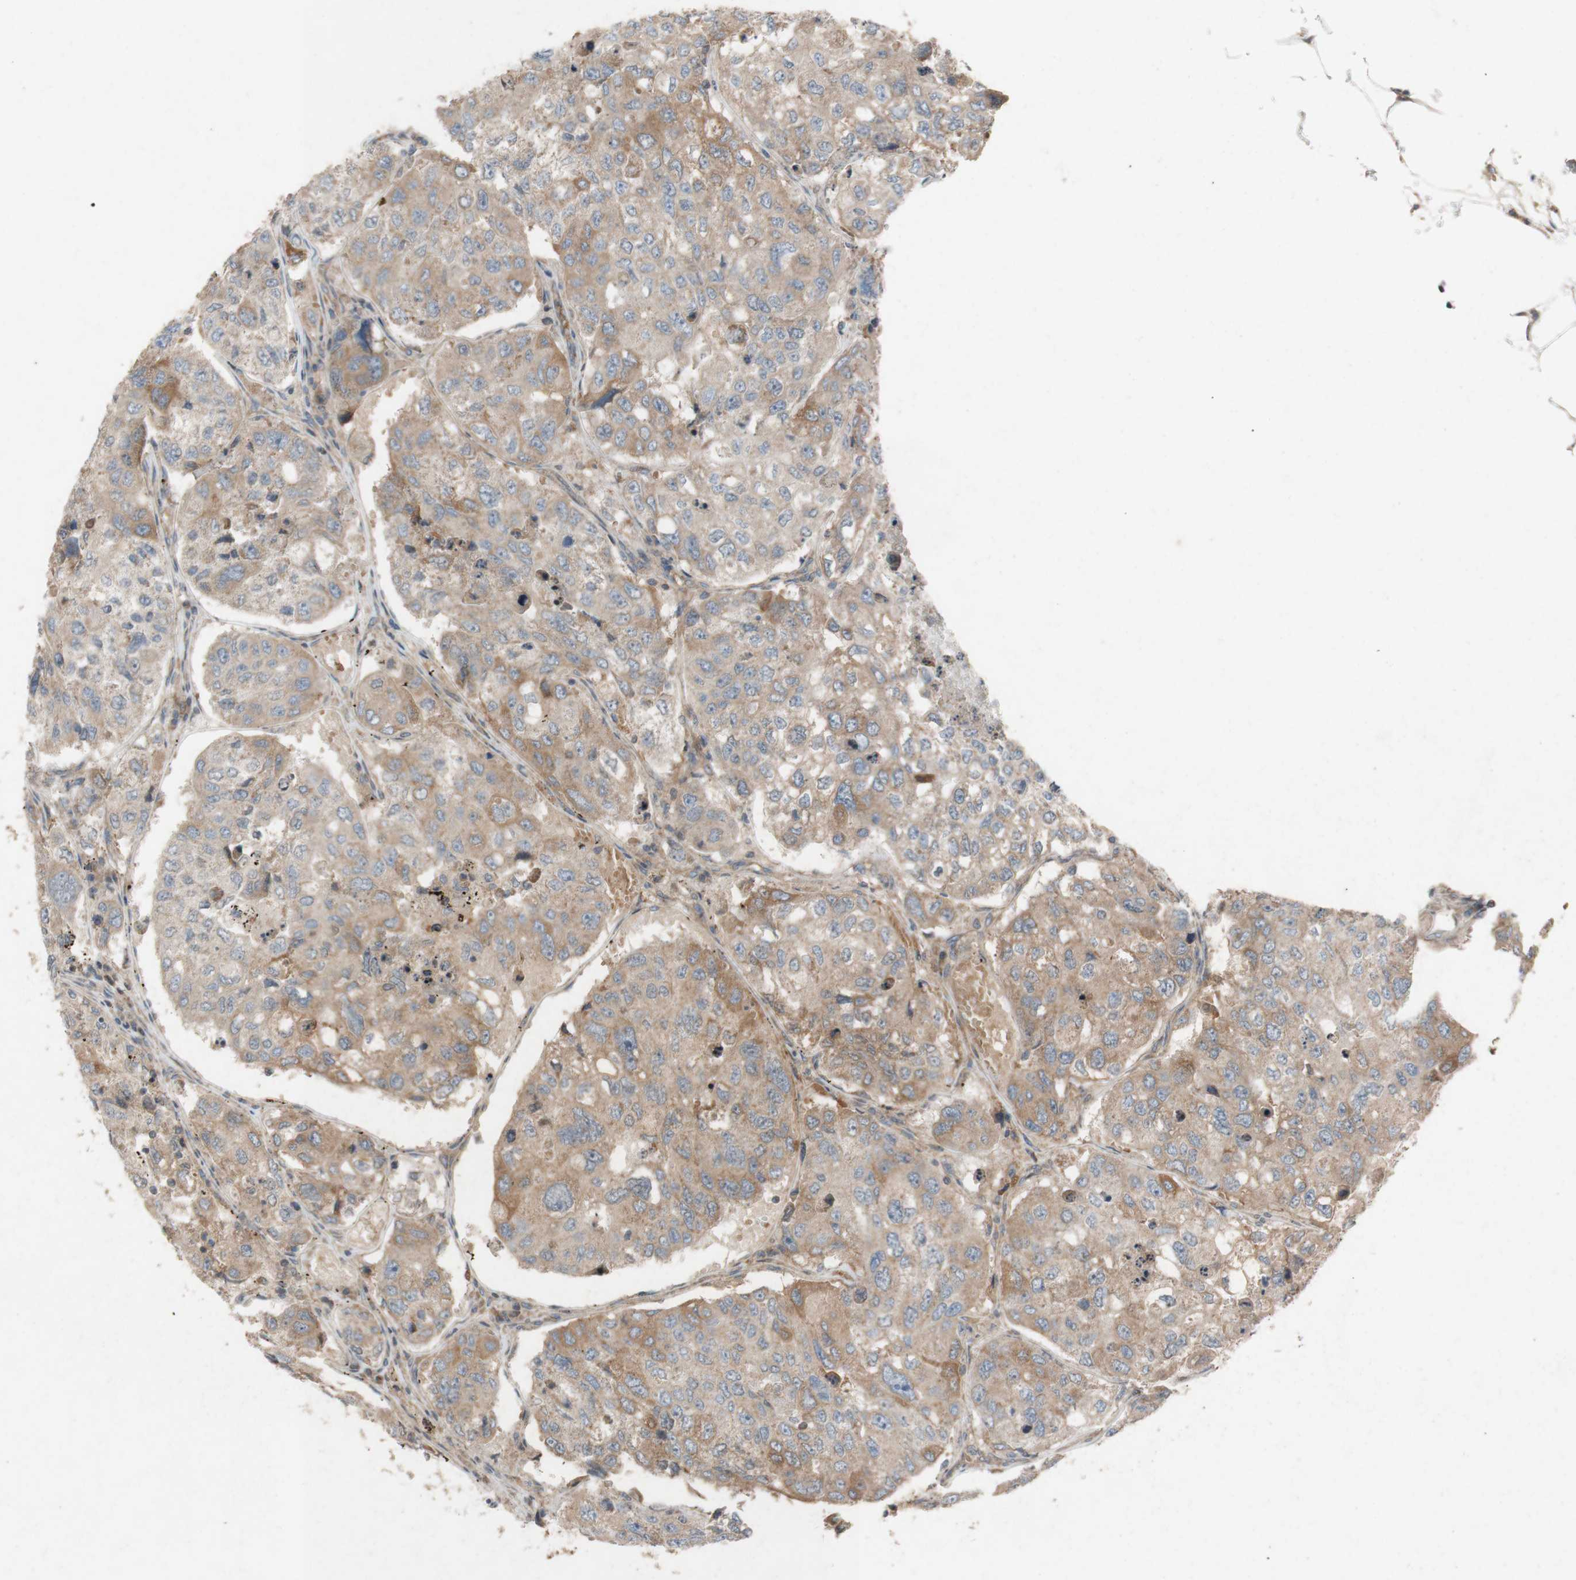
{"staining": {"intensity": "moderate", "quantity": ">75%", "location": "cytoplasmic/membranous"}, "tissue": "urothelial cancer", "cell_type": "Tumor cells", "image_type": "cancer", "snomed": [{"axis": "morphology", "description": "Urothelial carcinoma, High grade"}, {"axis": "topography", "description": "Lymph node"}, {"axis": "topography", "description": "Urinary bladder"}], "caption": "About >75% of tumor cells in human urothelial carcinoma (high-grade) demonstrate moderate cytoplasmic/membranous protein staining as visualized by brown immunohistochemical staining.", "gene": "TST", "patient": {"sex": "male", "age": 51}}